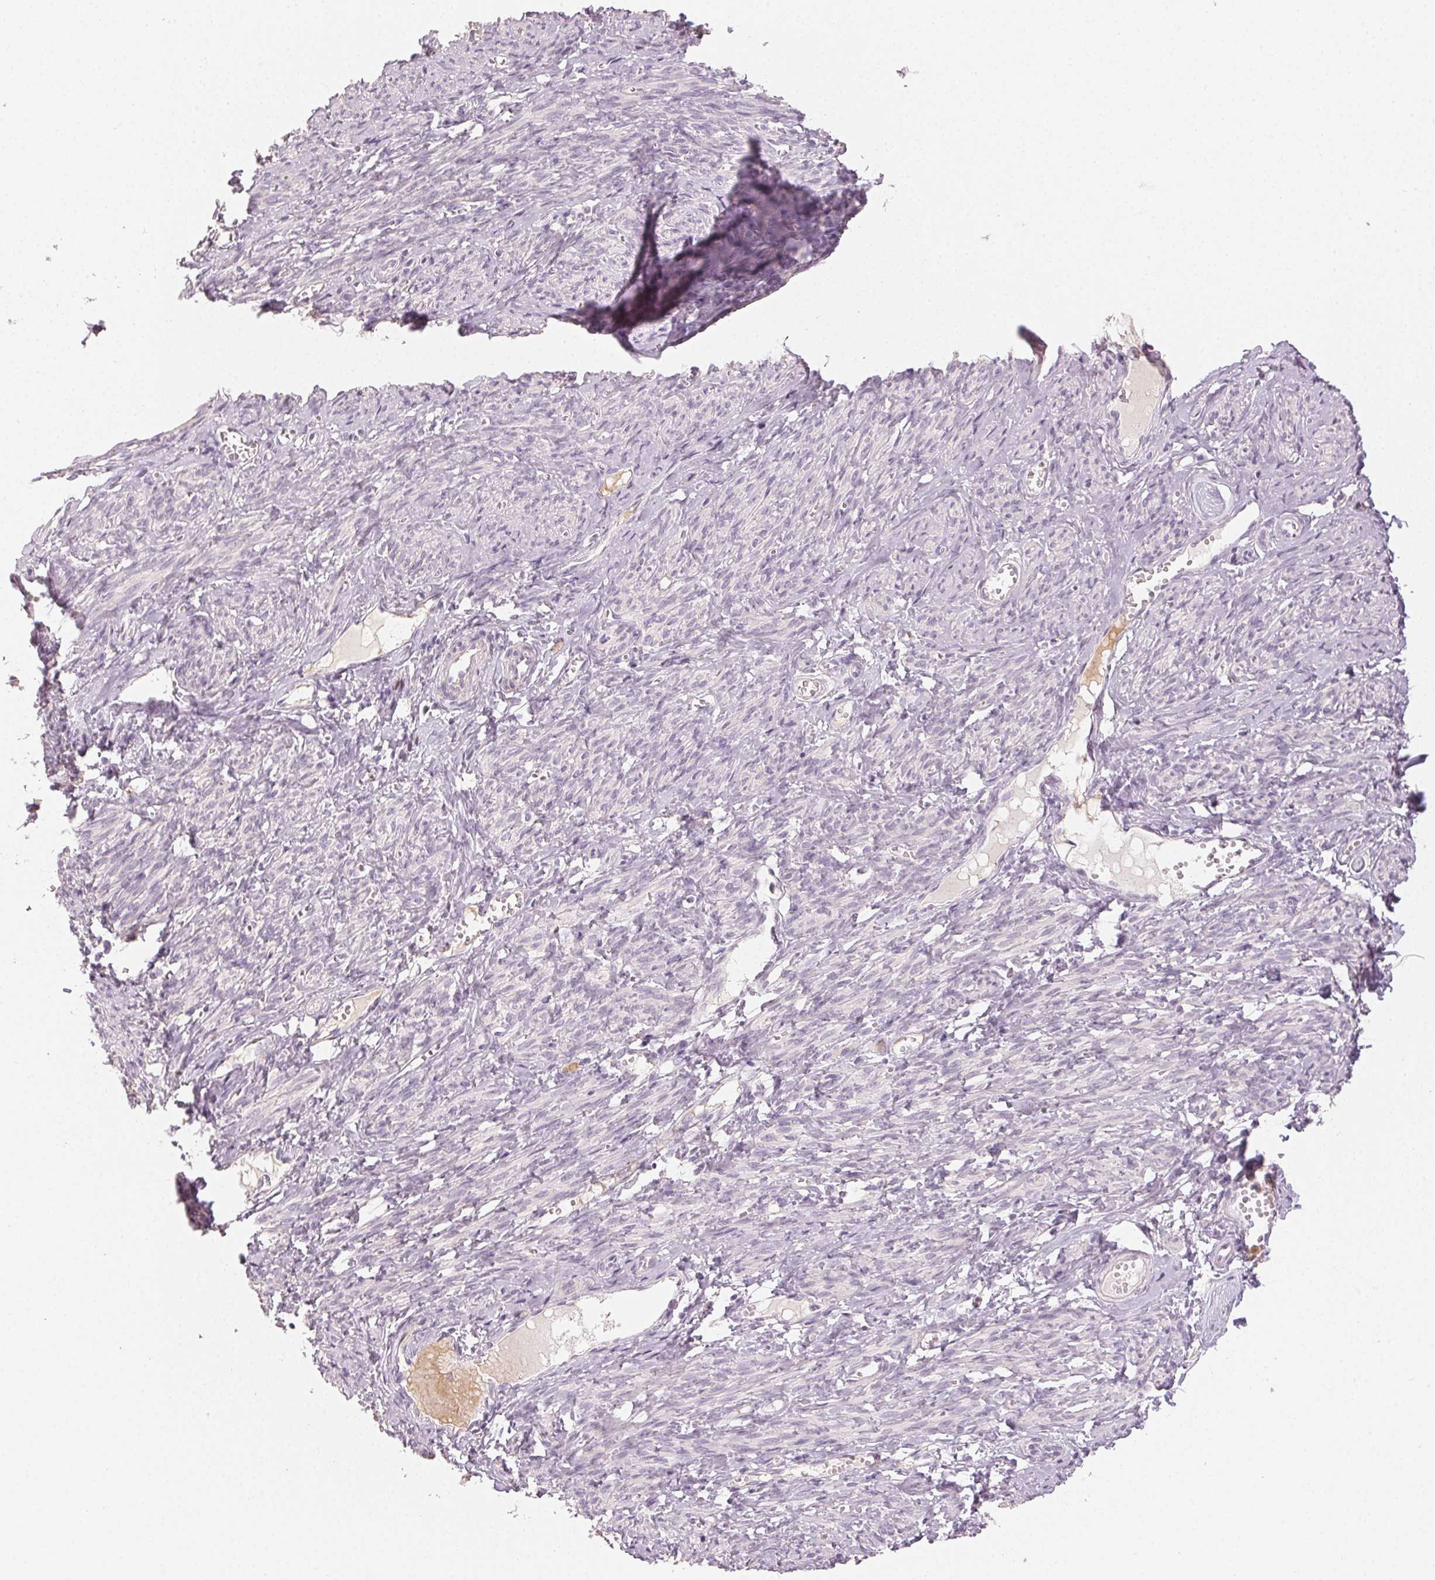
{"staining": {"intensity": "negative", "quantity": "none", "location": "none"}, "tissue": "smooth muscle", "cell_type": "Smooth muscle cells", "image_type": "normal", "snomed": [{"axis": "morphology", "description": "Normal tissue, NOS"}, {"axis": "topography", "description": "Smooth muscle"}], "caption": "The image demonstrates no significant expression in smooth muscle cells of smooth muscle.", "gene": "LVRN", "patient": {"sex": "female", "age": 65}}